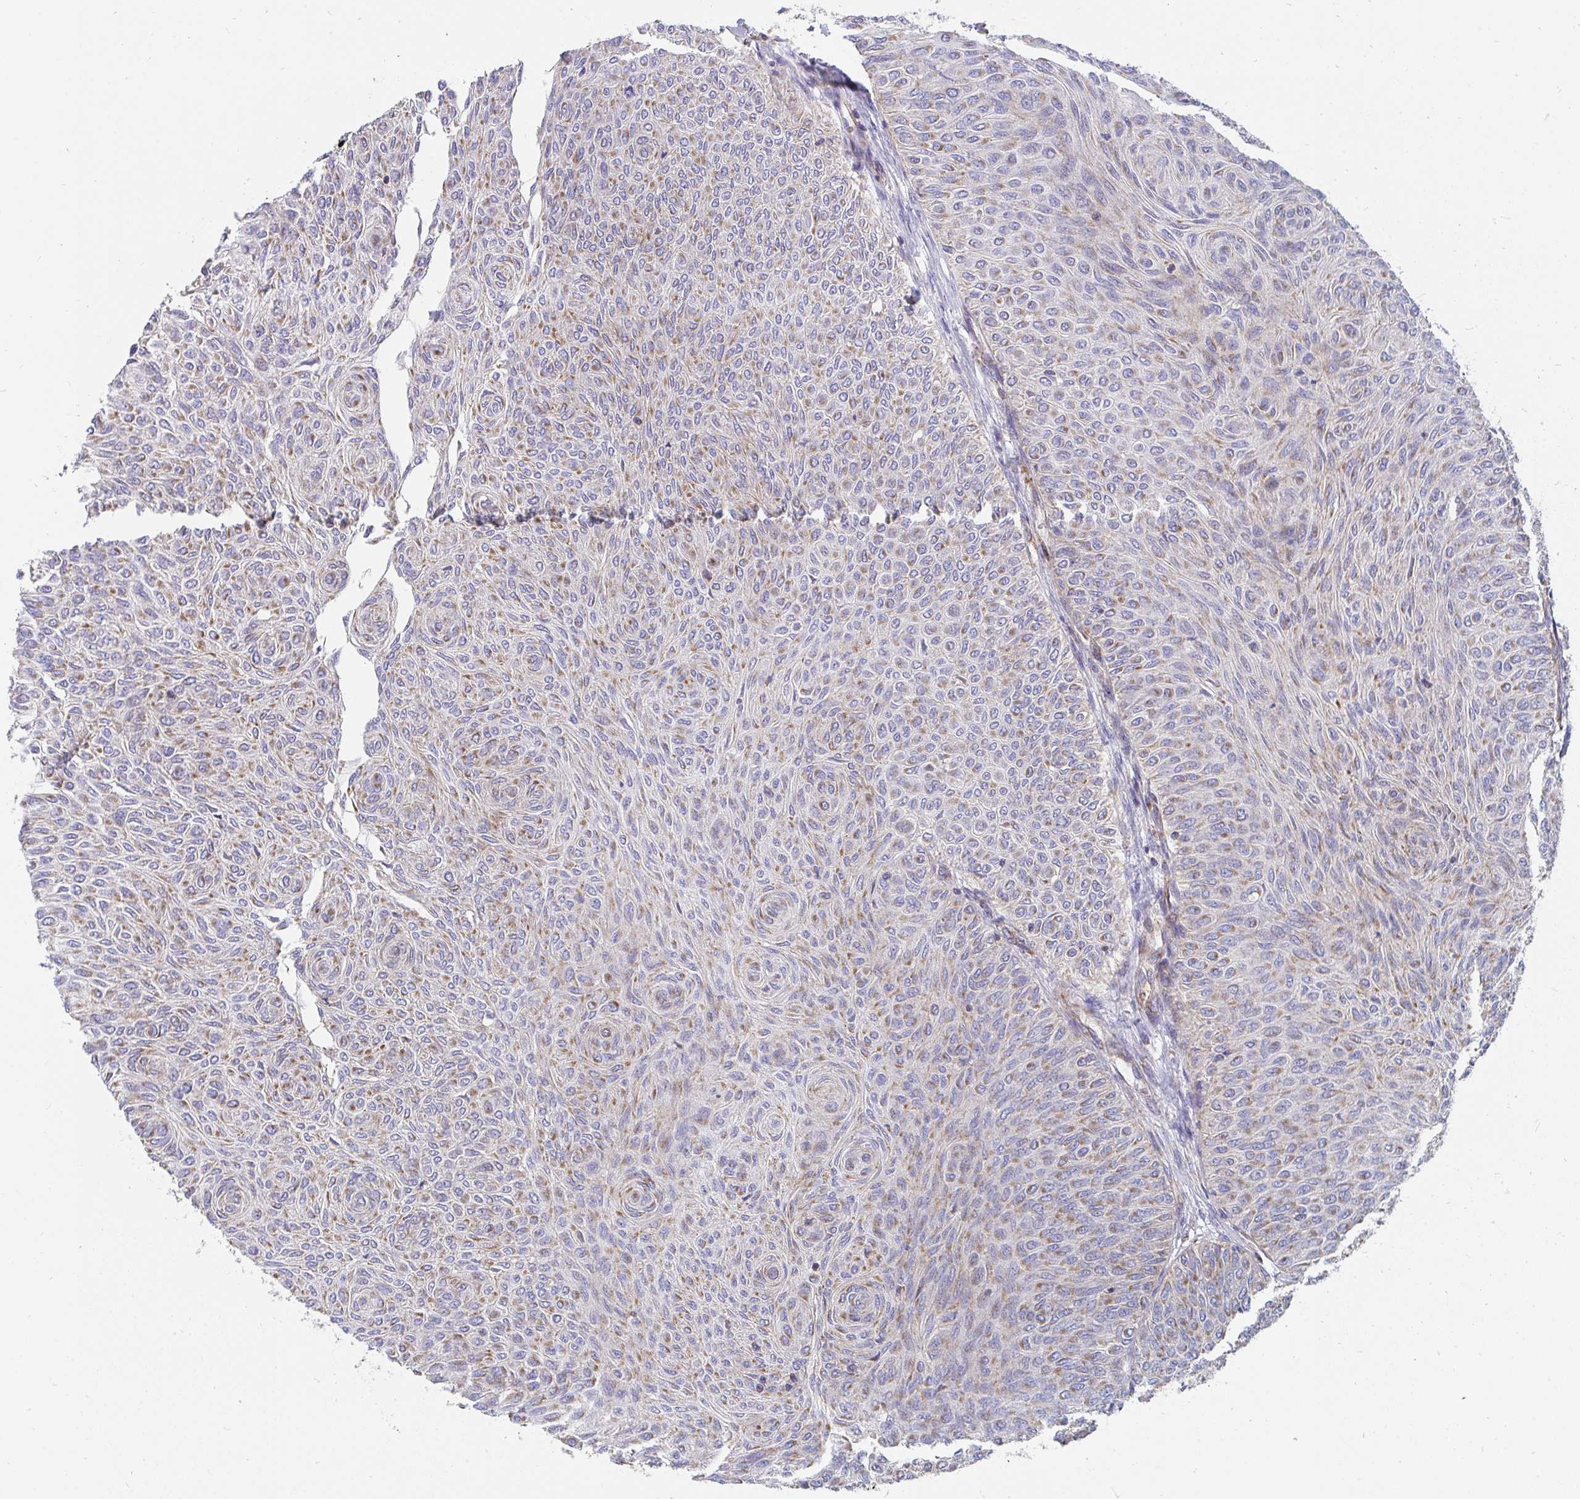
{"staining": {"intensity": "weak", "quantity": ">75%", "location": "cytoplasmic/membranous"}, "tissue": "urothelial cancer", "cell_type": "Tumor cells", "image_type": "cancer", "snomed": [{"axis": "morphology", "description": "Urothelial carcinoma, Low grade"}, {"axis": "topography", "description": "Urinary bladder"}], "caption": "Immunohistochemical staining of low-grade urothelial carcinoma reveals low levels of weak cytoplasmic/membranous expression in about >75% of tumor cells. Using DAB (3,3'-diaminobenzidine) (brown) and hematoxylin (blue) stains, captured at high magnification using brightfield microscopy.", "gene": "PC", "patient": {"sex": "male", "age": 78}}